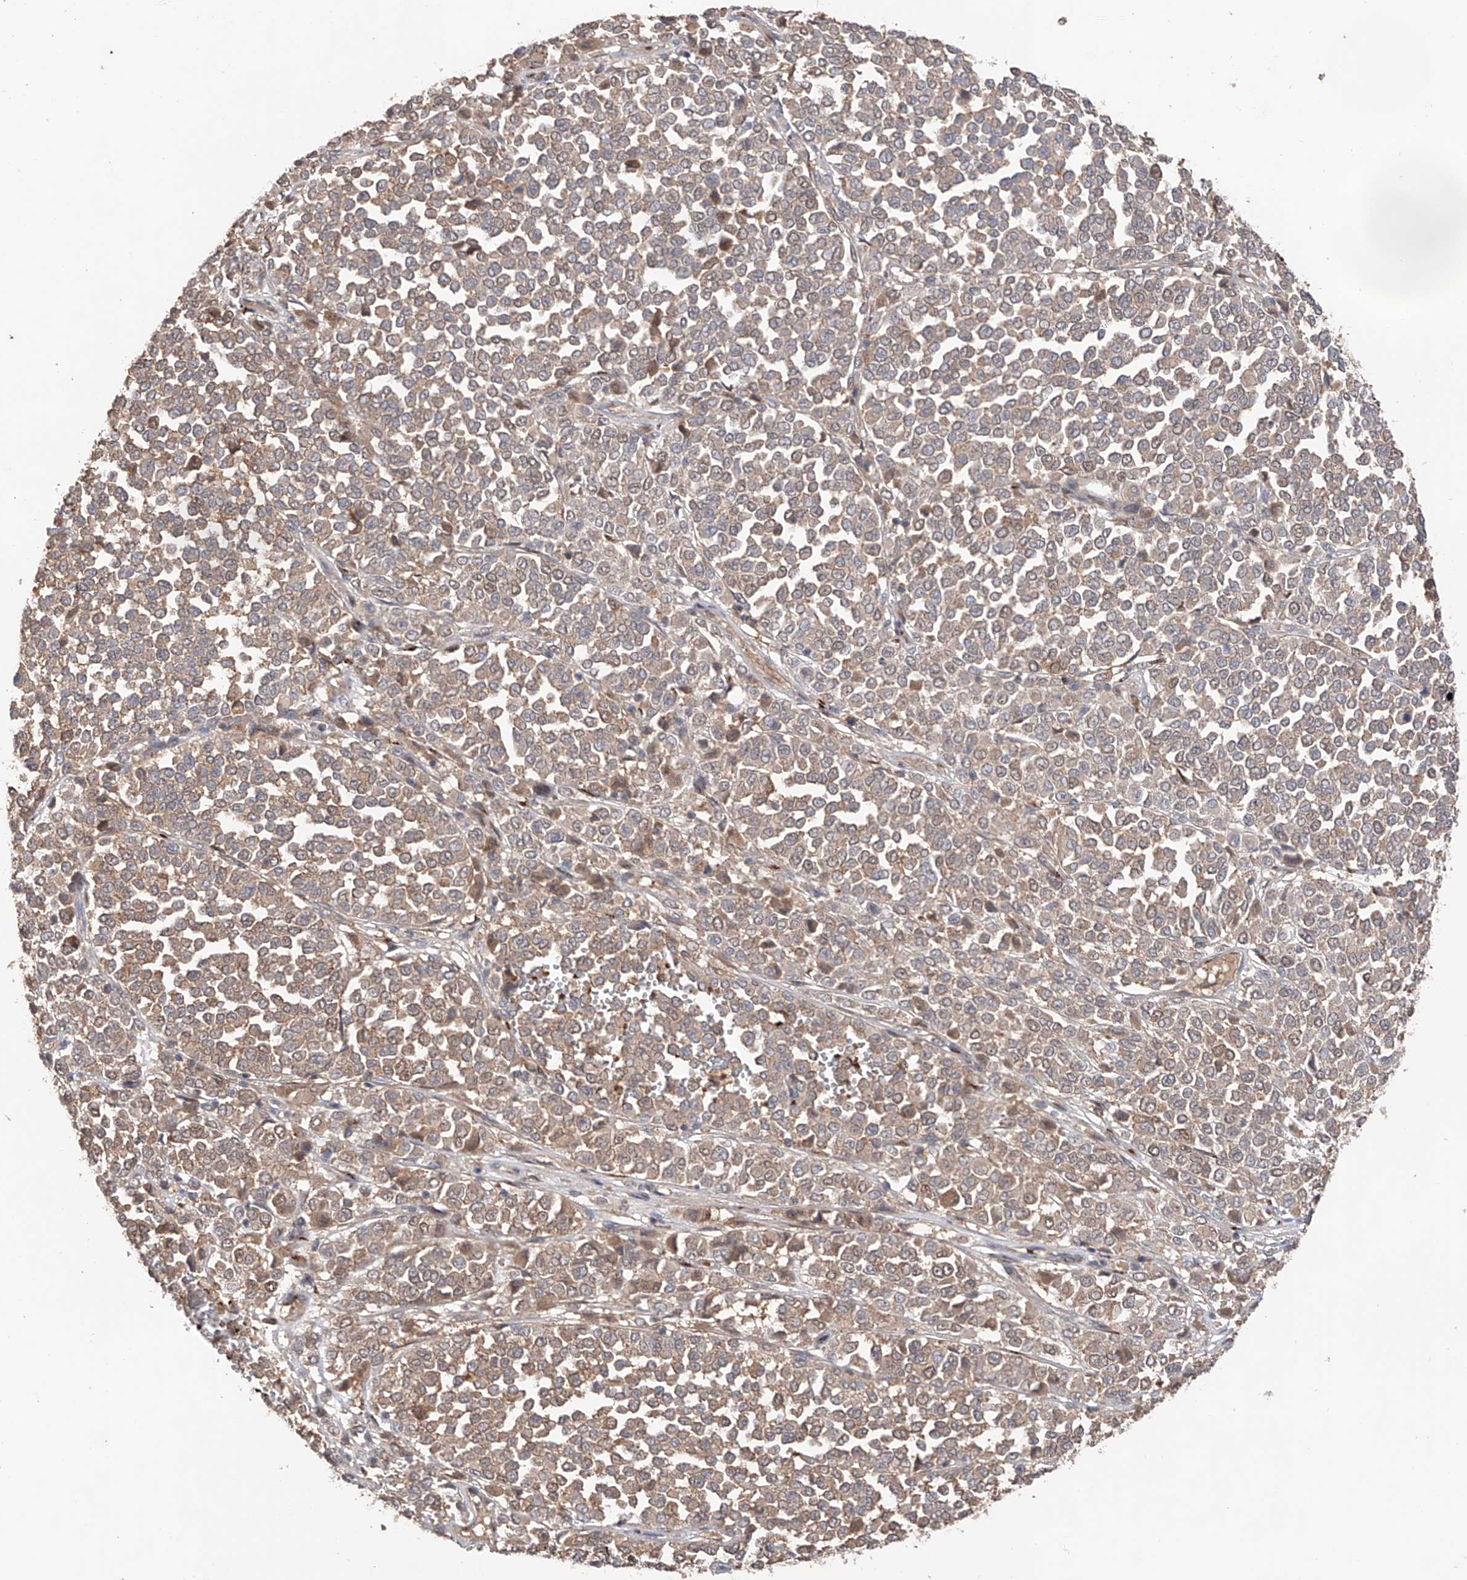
{"staining": {"intensity": "weak", "quantity": ">75%", "location": "cytoplasmic/membranous"}, "tissue": "melanoma", "cell_type": "Tumor cells", "image_type": "cancer", "snomed": [{"axis": "morphology", "description": "Malignant melanoma, Metastatic site"}, {"axis": "topography", "description": "Pancreas"}], "caption": "IHC staining of malignant melanoma (metastatic site), which exhibits low levels of weak cytoplasmic/membranous expression in about >75% of tumor cells indicating weak cytoplasmic/membranous protein staining. The staining was performed using DAB (3,3'-diaminobenzidine) (brown) for protein detection and nuclei were counterstained in hematoxylin (blue).", "gene": "EDN1", "patient": {"sex": "female", "age": 30}}